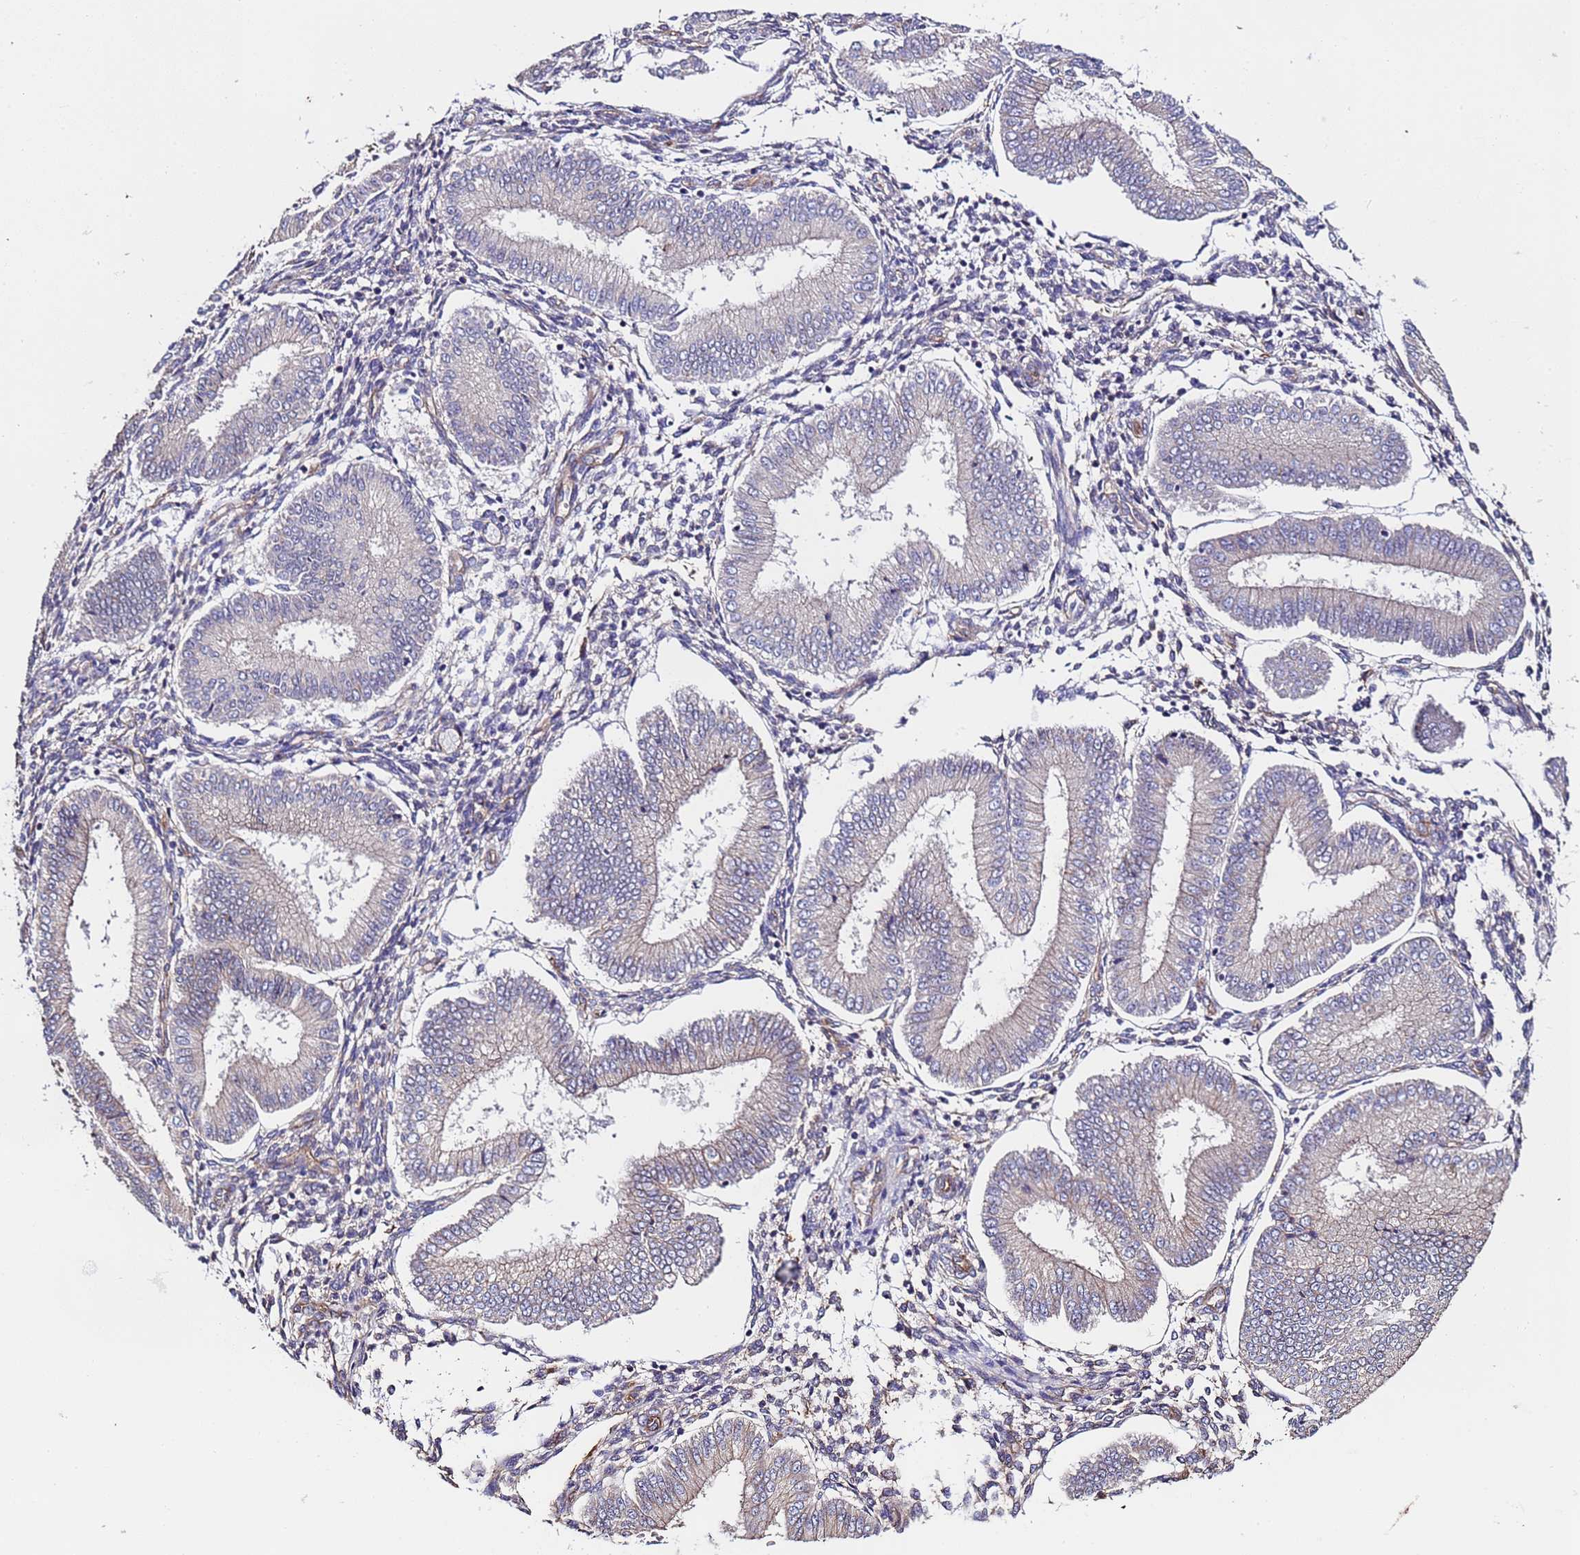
{"staining": {"intensity": "weak", "quantity": "<25%", "location": "cytoplasmic/membranous"}, "tissue": "endometrium", "cell_type": "Cells in endometrial stroma", "image_type": "normal", "snomed": [{"axis": "morphology", "description": "Normal tissue, NOS"}, {"axis": "topography", "description": "Endometrium"}], "caption": "The IHC photomicrograph has no significant staining in cells in endometrial stroma of endometrium. (Brightfield microscopy of DAB (3,3'-diaminobenzidine) immunohistochemistry at high magnification).", "gene": "ZNF248", "patient": {"sex": "female", "age": 39}}